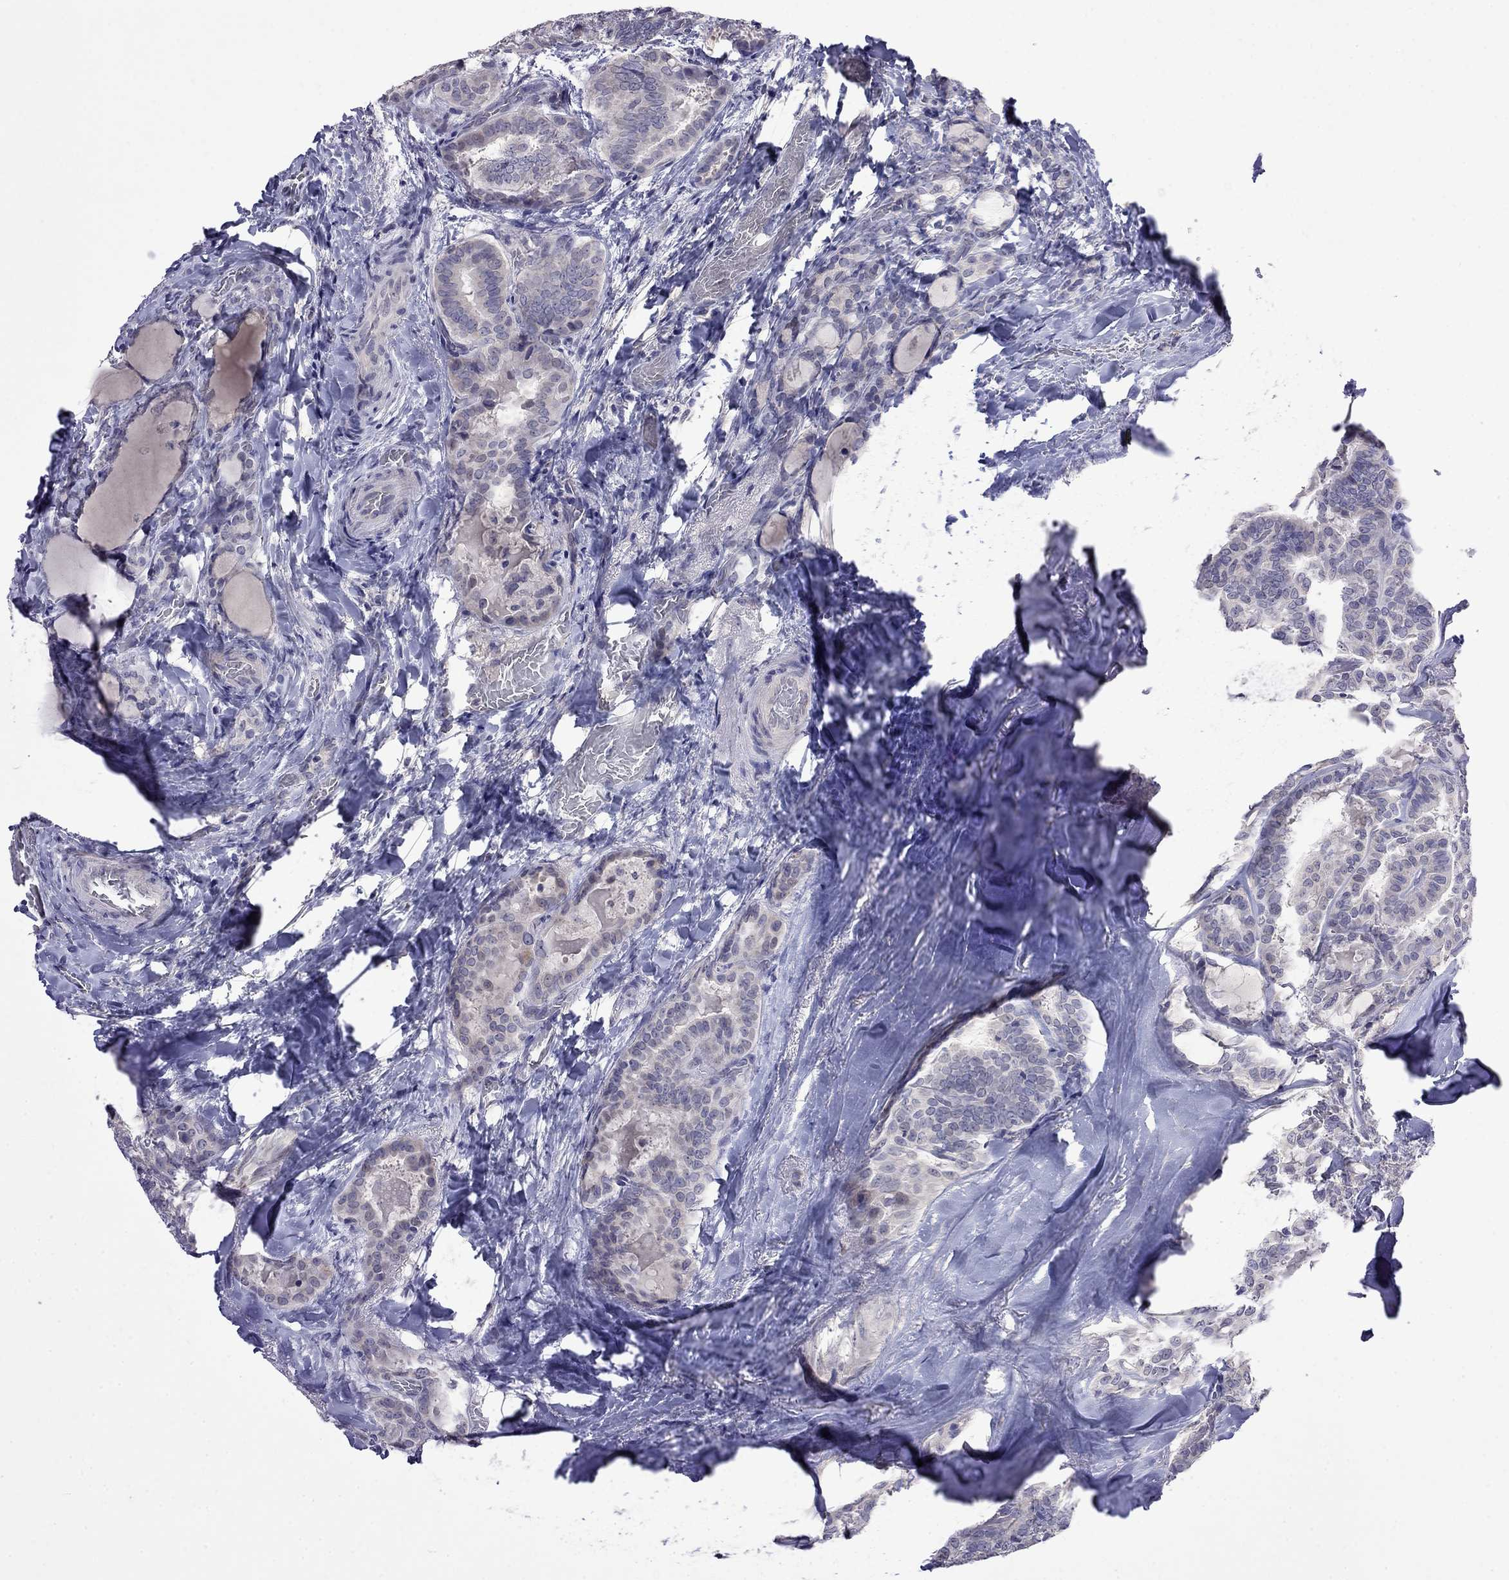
{"staining": {"intensity": "negative", "quantity": "none", "location": "none"}, "tissue": "thyroid cancer", "cell_type": "Tumor cells", "image_type": "cancer", "snomed": [{"axis": "morphology", "description": "Papillary adenocarcinoma, NOS"}, {"axis": "topography", "description": "Thyroid gland"}], "caption": "DAB (3,3'-diaminobenzidine) immunohistochemical staining of human papillary adenocarcinoma (thyroid) displays no significant expression in tumor cells.", "gene": "STAR", "patient": {"sex": "female", "age": 39}}